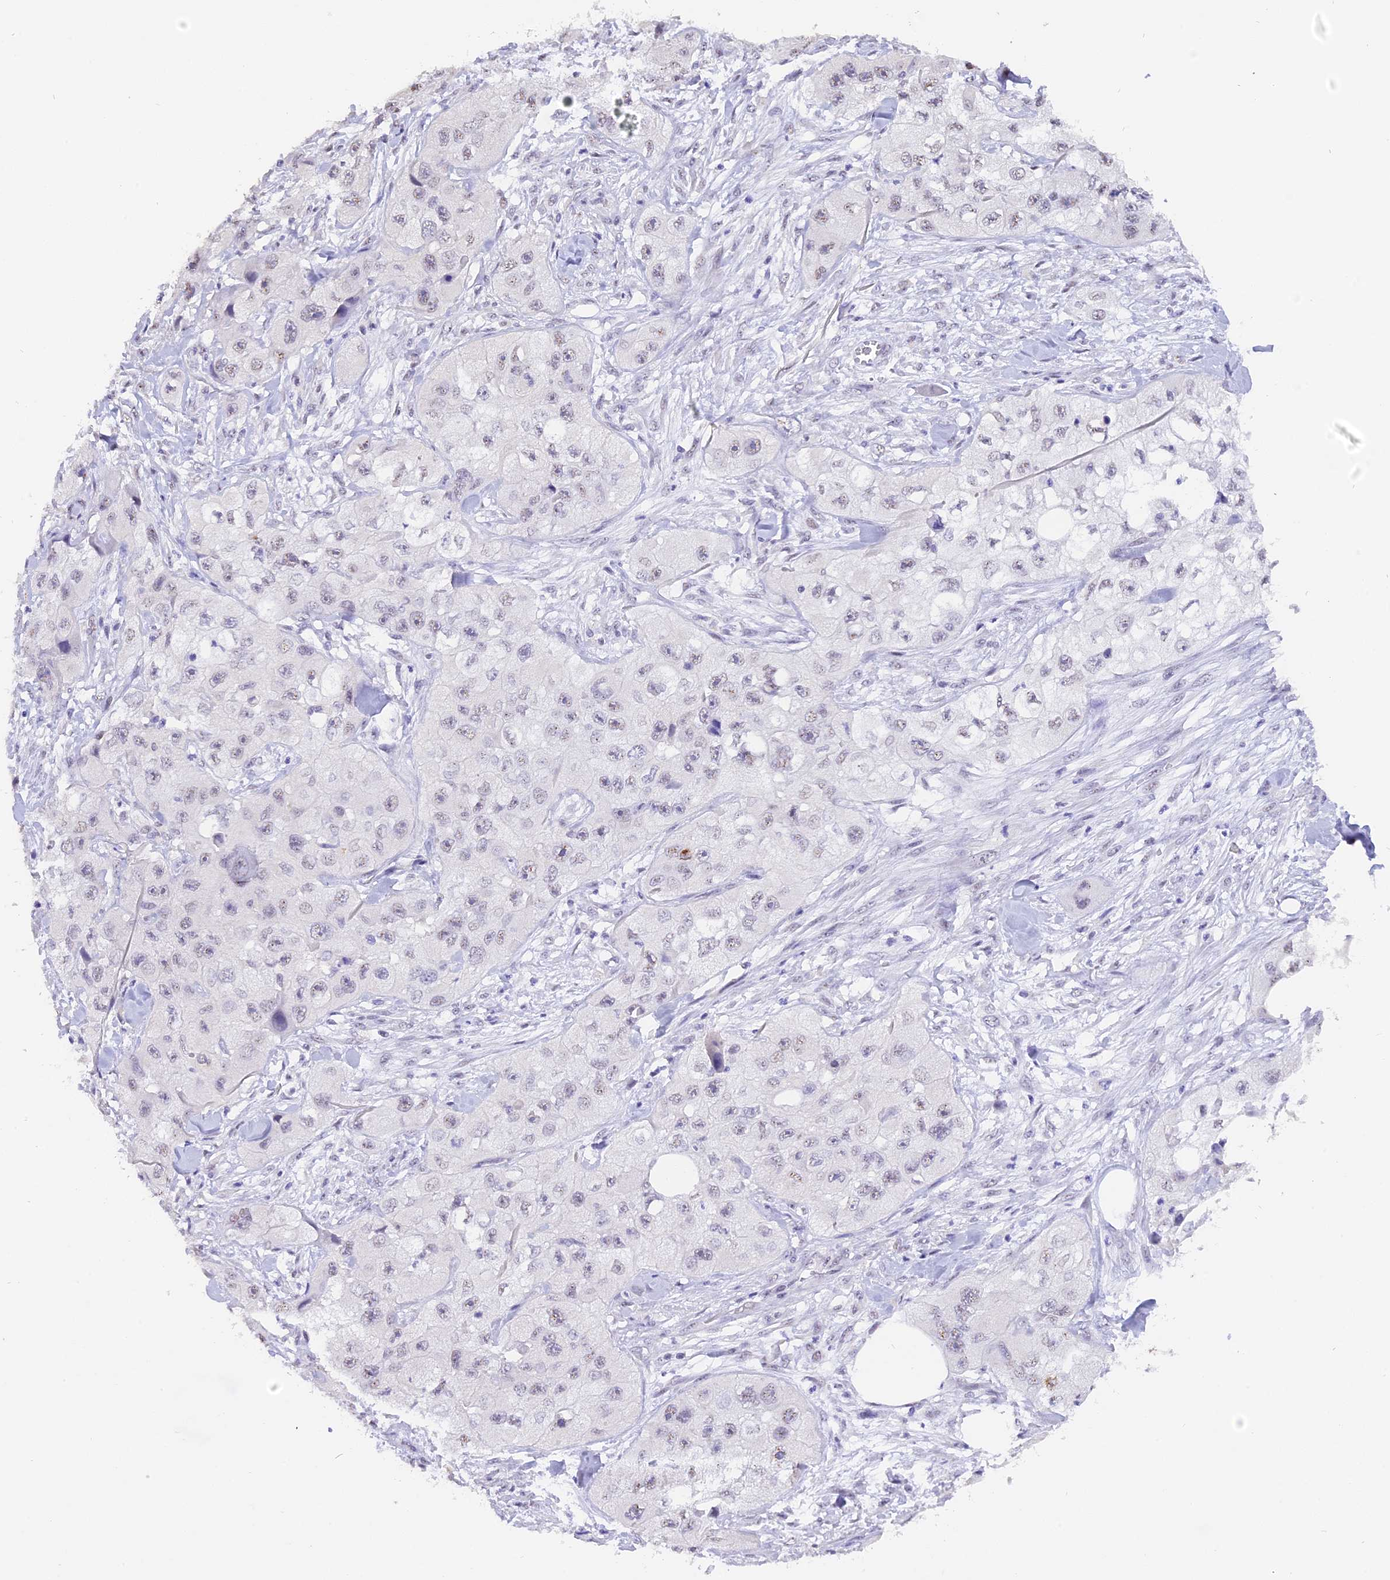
{"staining": {"intensity": "negative", "quantity": "none", "location": "none"}, "tissue": "skin cancer", "cell_type": "Tumor cells", "image_type": "cancer", "snomed": [{"axis": "morphology", "description": "Squamous cell carcinoma, NOS"}, {"axis": "topography", "description": "Skin"}, {"axis": "topography", "description": "Subcutis"}], "caption": "This is a photomicrograph of immunohistochemistry (IHC) staining of squamous cell carcinoma (skin), which shows no staining in tumor cells.", "gene": "AHSP", "patient": {"sex": "male", "age": 73}}